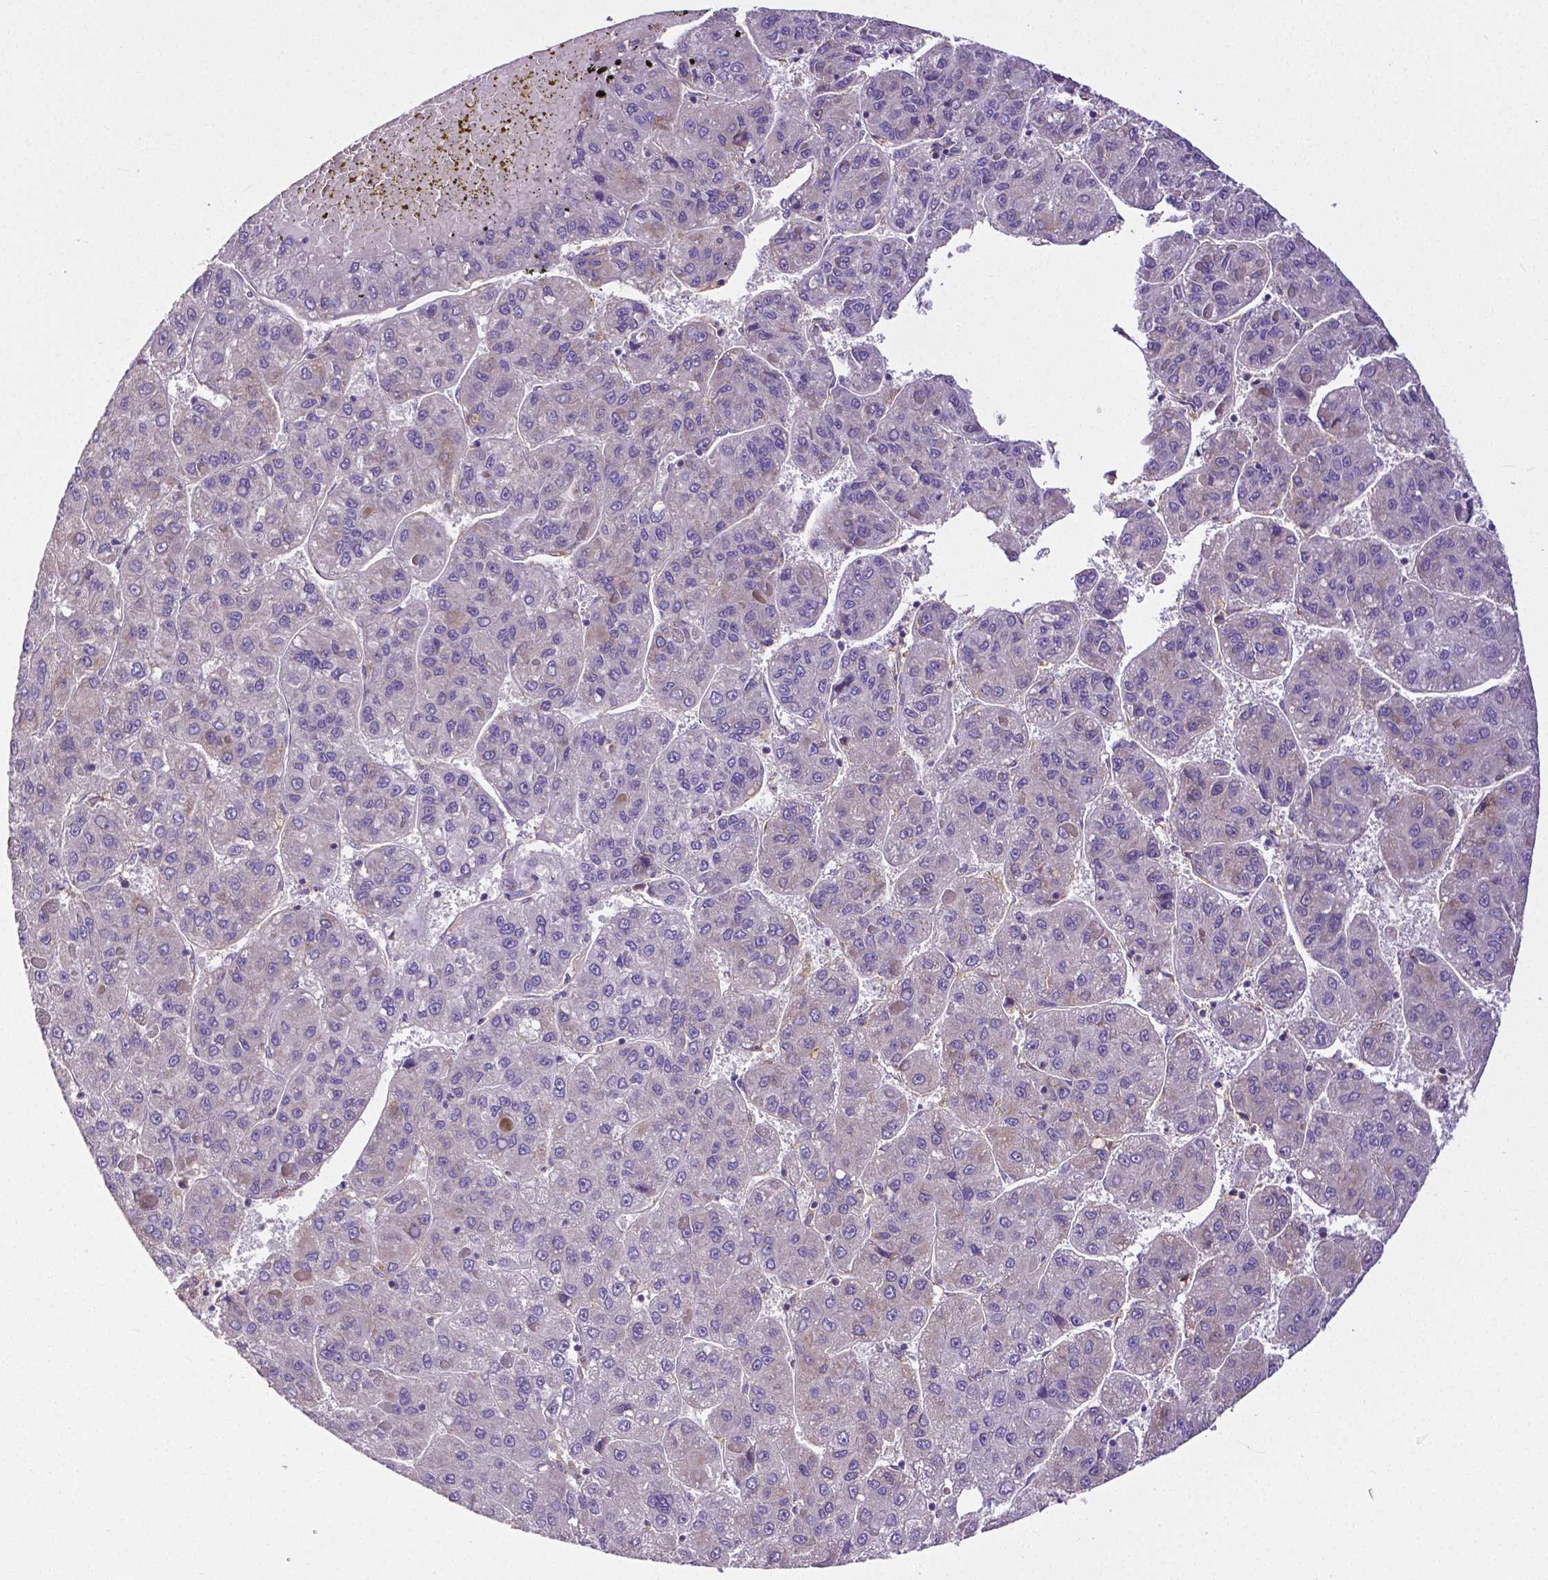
{"staining": {"intensity": "negative", "quantity": "none", "location": "none"}, "tissue": "liver cancer", "cell_type": "Tumor cells", "image_type": "cancer", "snomed": [{"axis": "morphology", "description": "Carcinoma, Hepatocellular, NOS"}, {"axis": "topography", "description": "Liver"}], "caption": "A micrograph of liver hepatocellular carcinoma stained for a protein exhibits no brown staining in tumor cells. (DAB (3,3'-diaminobenzidine) immunohistochemistry with hematoxylin counter stain).", "gene": "DICER1", "patient": {"sex": "female", "age": 82}}